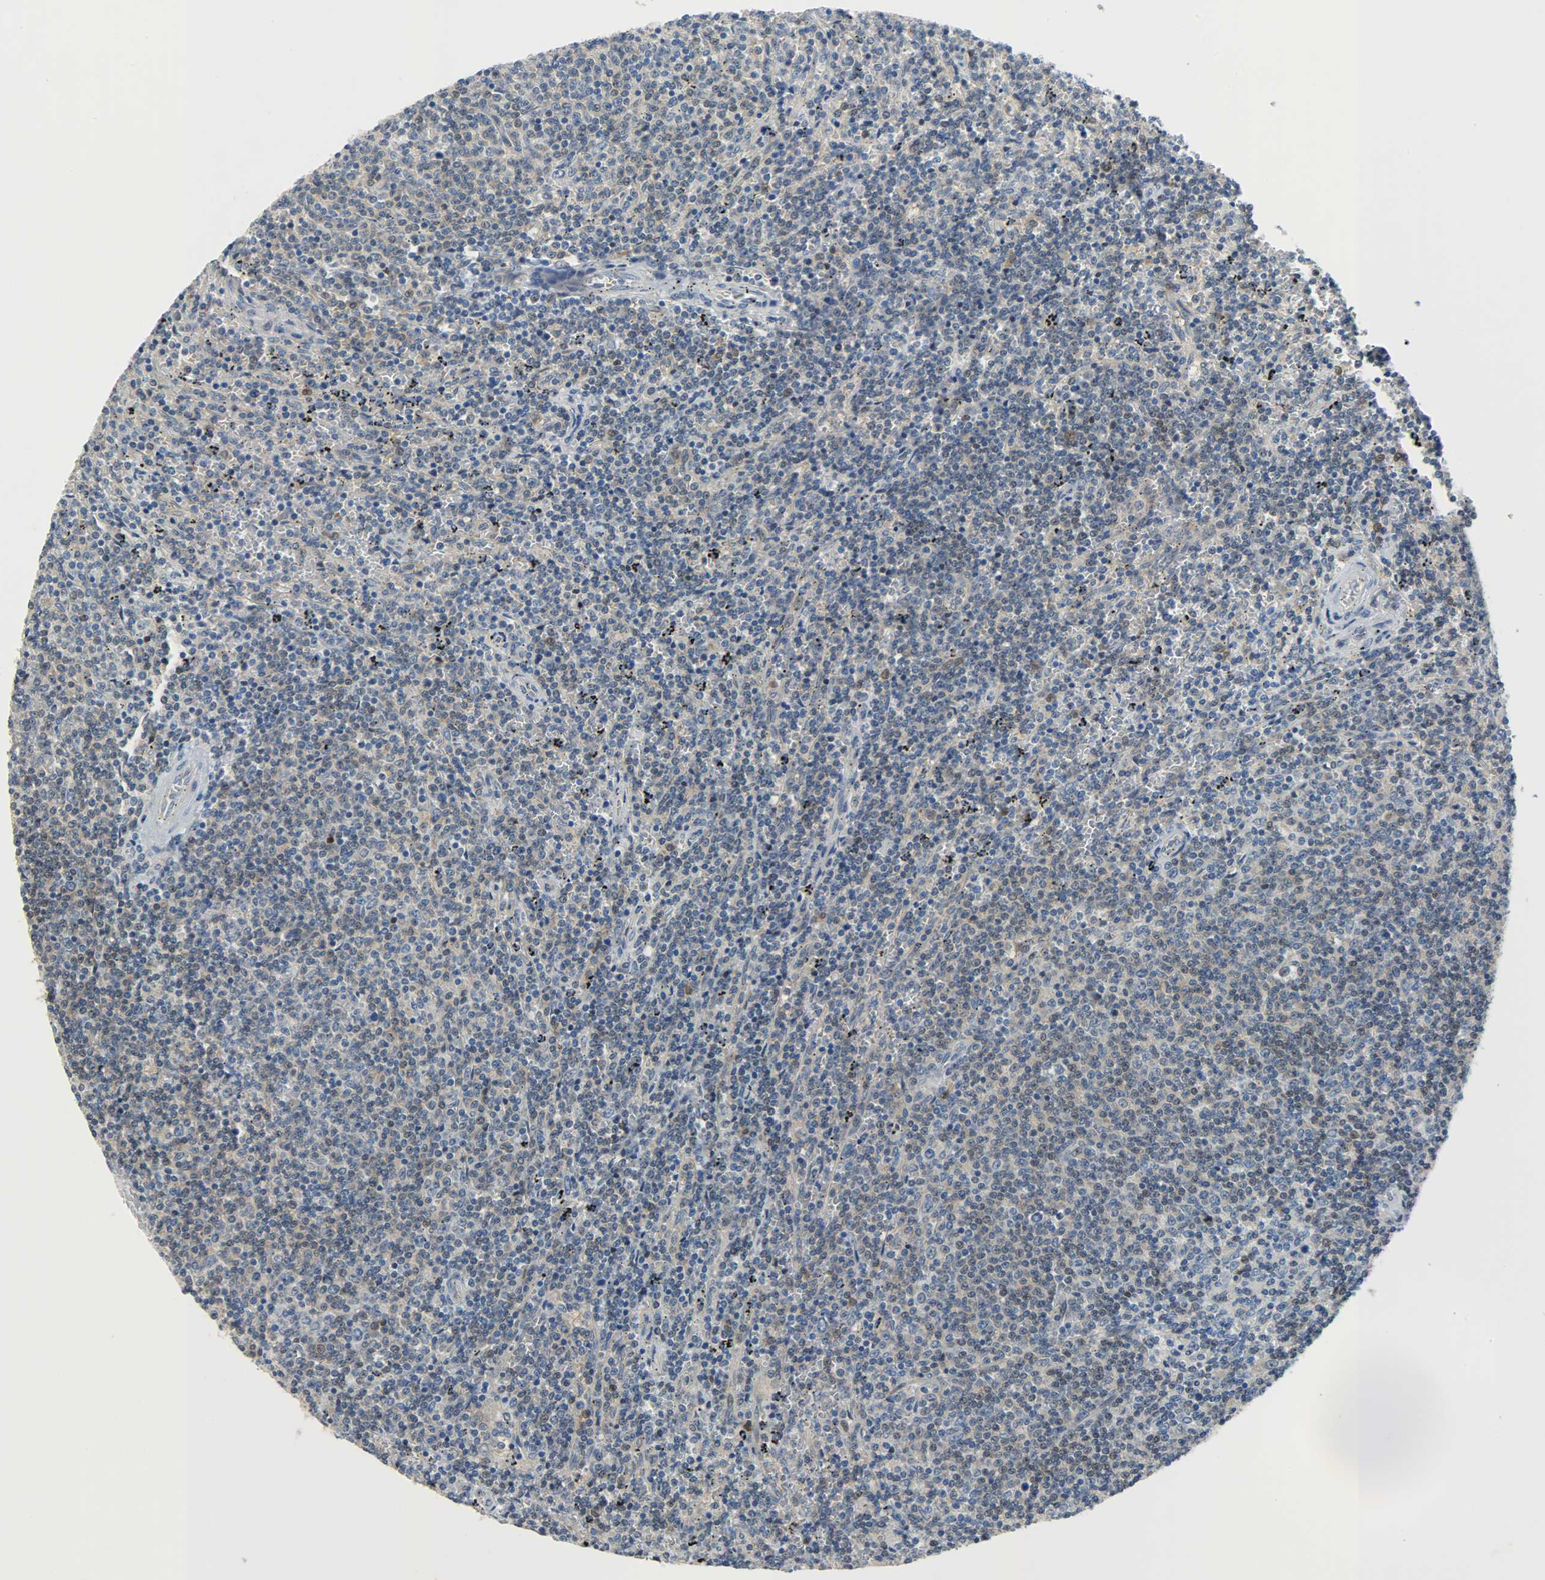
{"staining": {"intensity": "negative", "quantity": "none", "location": "none"}, "tissue": "lymphoma", "cell_type": "Tumor cells", "image_type": "cancer", "snomed": [{"axis": "morphology", "description": "Malignant lymphoma, non-Hodgkin's type, Low grade"}, {"axis": "topography", "description": "Spleen"}], "caption": "A high-resolution micrograph shows IHC staining of malignant lymphoma, non-Hodgkin's type (low-grade), which shows no significant staining in tumor cells.", "gene": "EIF4EBP1", "patient": {"sex": "female", "age": 50}}